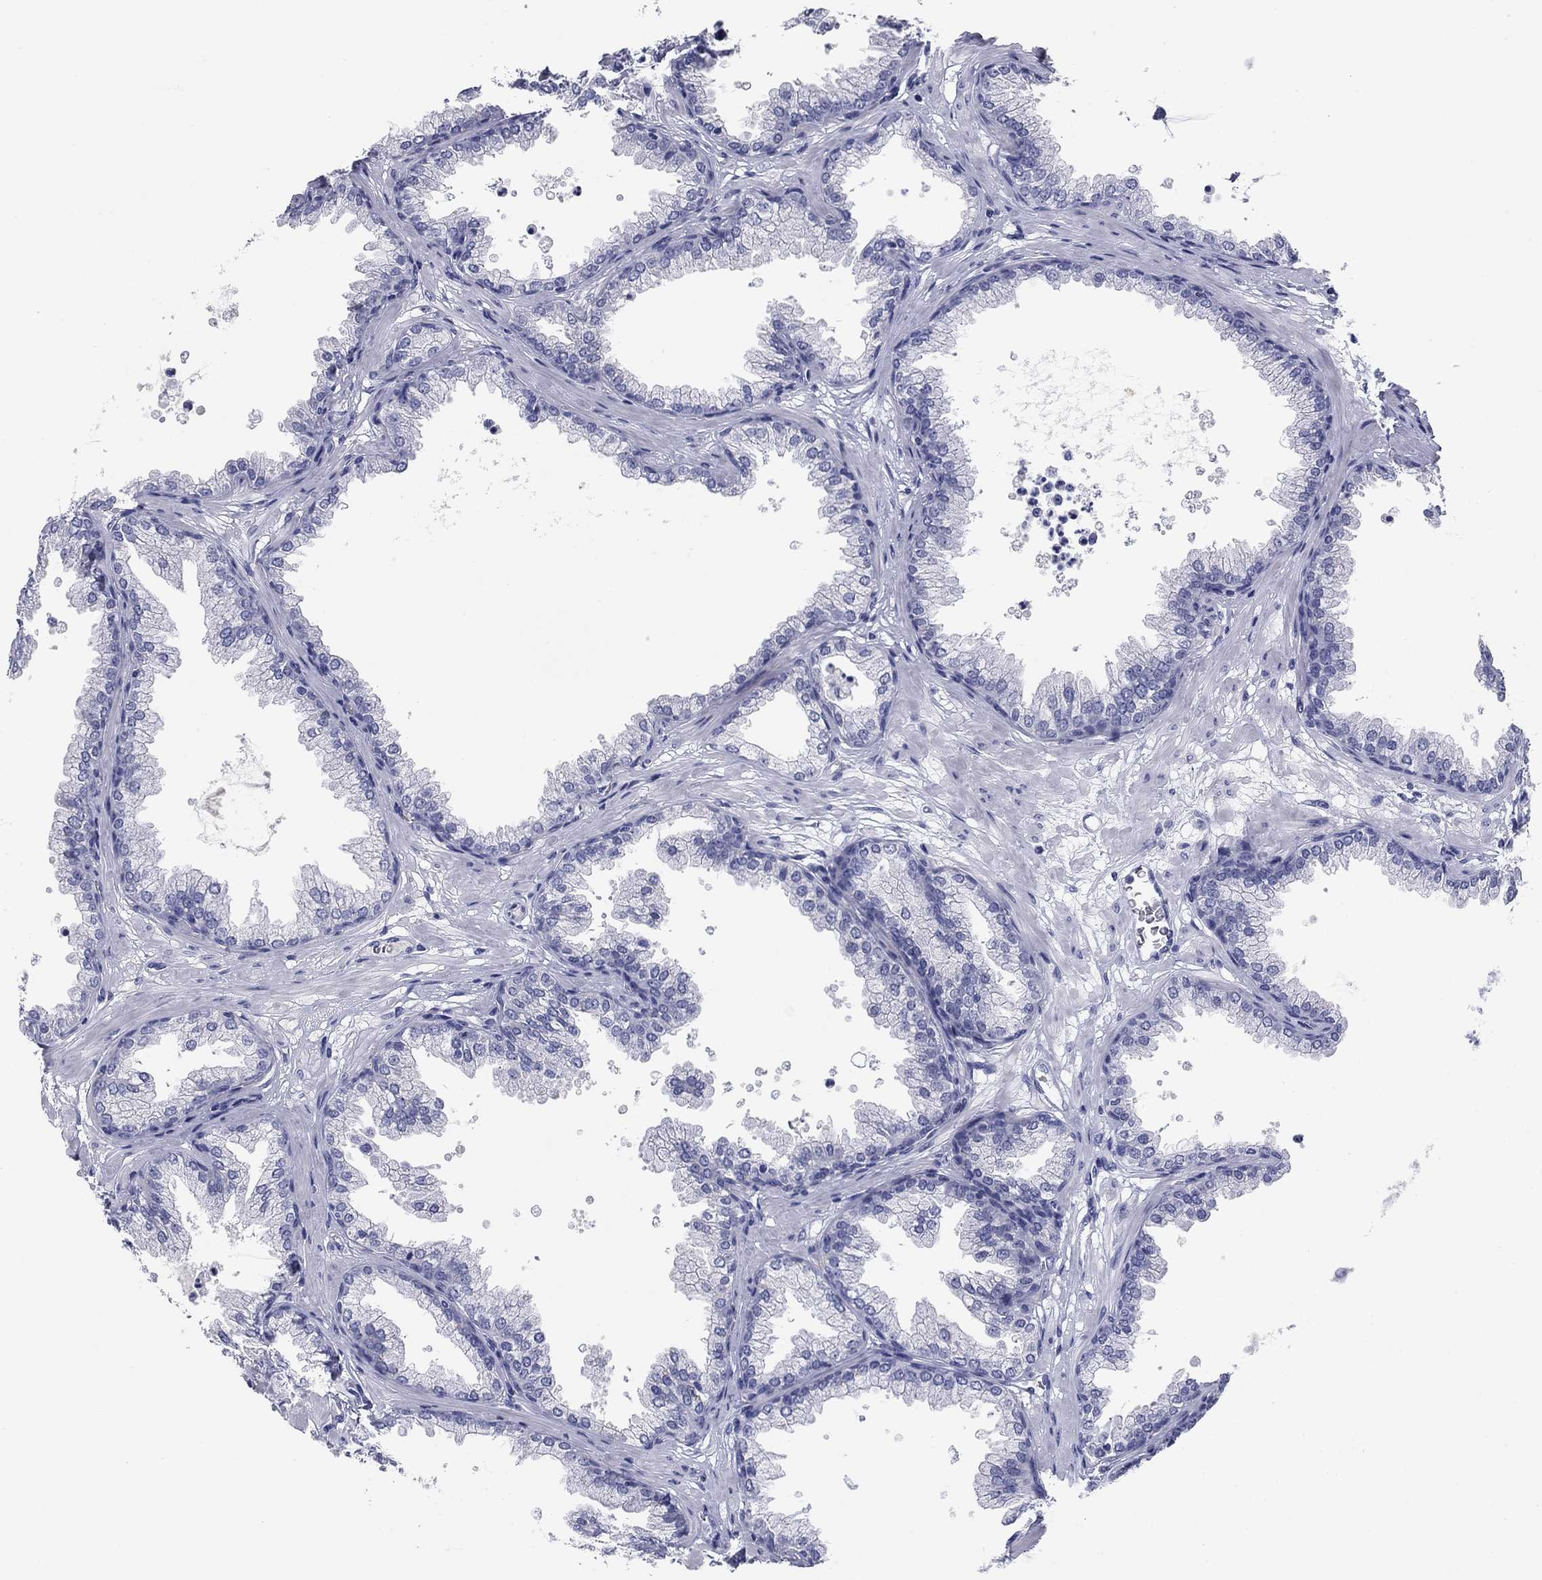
{"staining": {"intensity": "negative", "quantity": "none", "location": "none"}, "tissue": "prostate", "cell_type": "Glandular cells", "image_type": "normal", "snomed": [{"axis": "morphology", "description": "Normal tissue, NOS"}, {"axis": "topography", "description": "Prostate"}], "caption": "DAB immunohistochemical staining of normal human prostate exhibits no significant staining in glandular cells.", "gene": "KCNH1", "patient": {"sex": "male", "age": 37}}